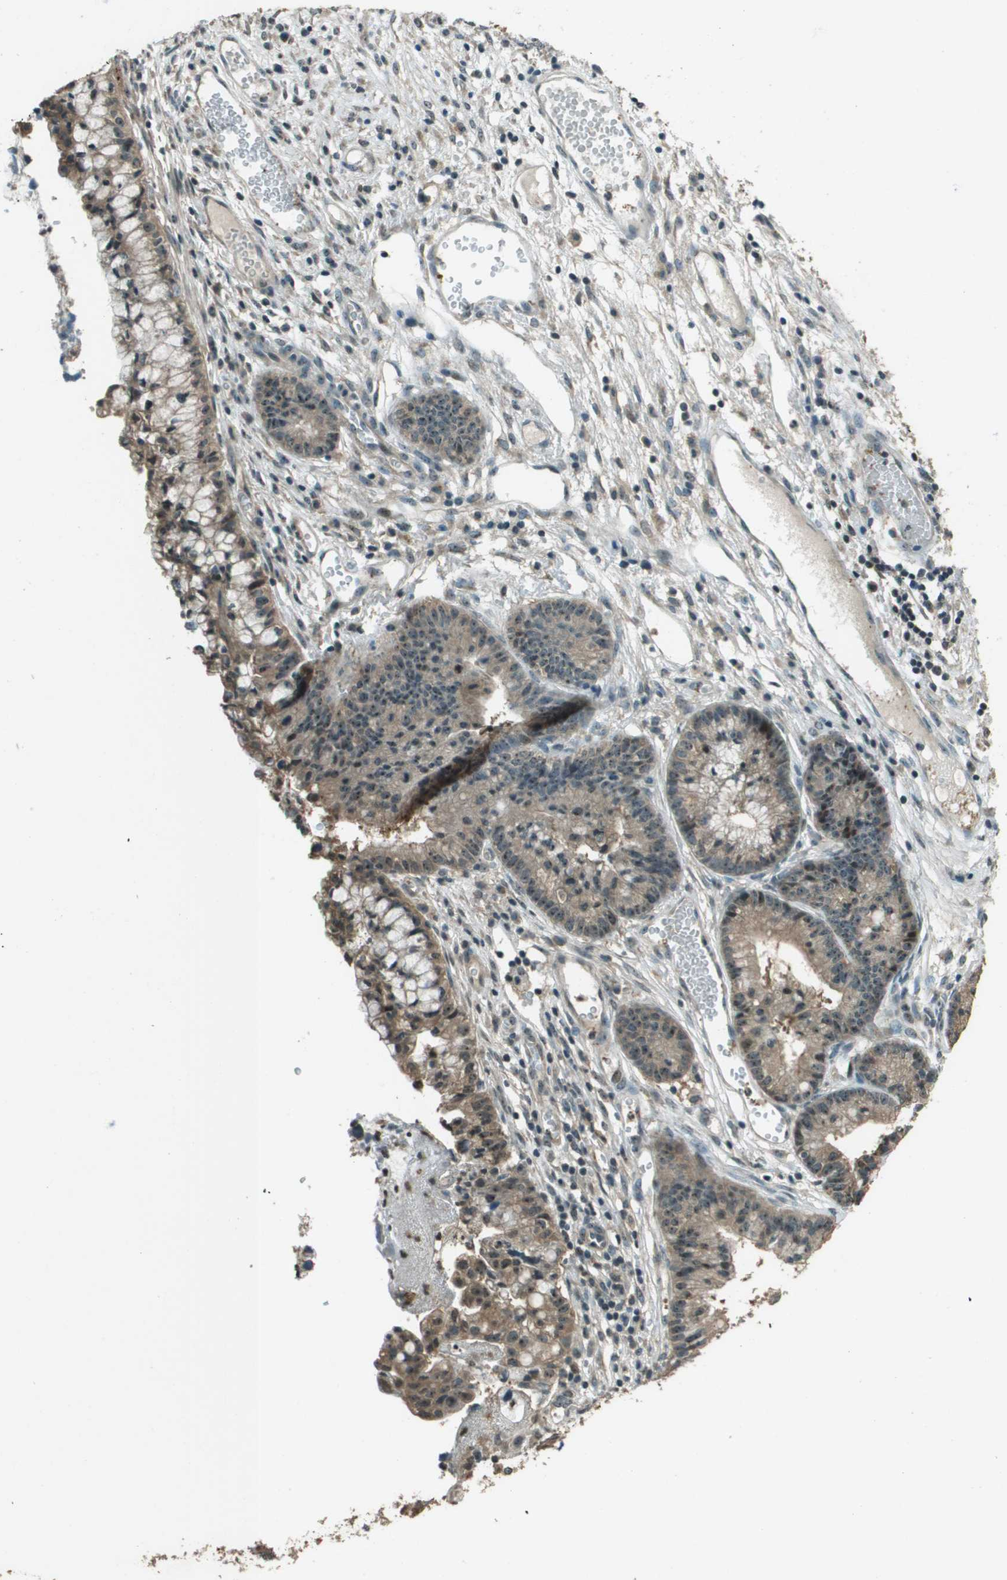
{"staining": {"intensity": "weak", "quantity": ">75%", "location": "cytoplasmic/membranous"}, "tissue": "cervical cancer", "cell_type": "Tumor cells", "image_type": "cancer", "snomed": [{"axis": "morphology", "description": "Adenocarcinoma, NOS"}, {"axis": "topography", "description": "Cervix"}], "caption": "Immunohistochemistry (IHC) of human adenocarcinoma (cervical) reveals low levels of weak cytoplasmic/membranous positivity in approximately >75% of tumor cells.", "gene": "SDC3", "patient": {"sex": "female", "age": 44}}